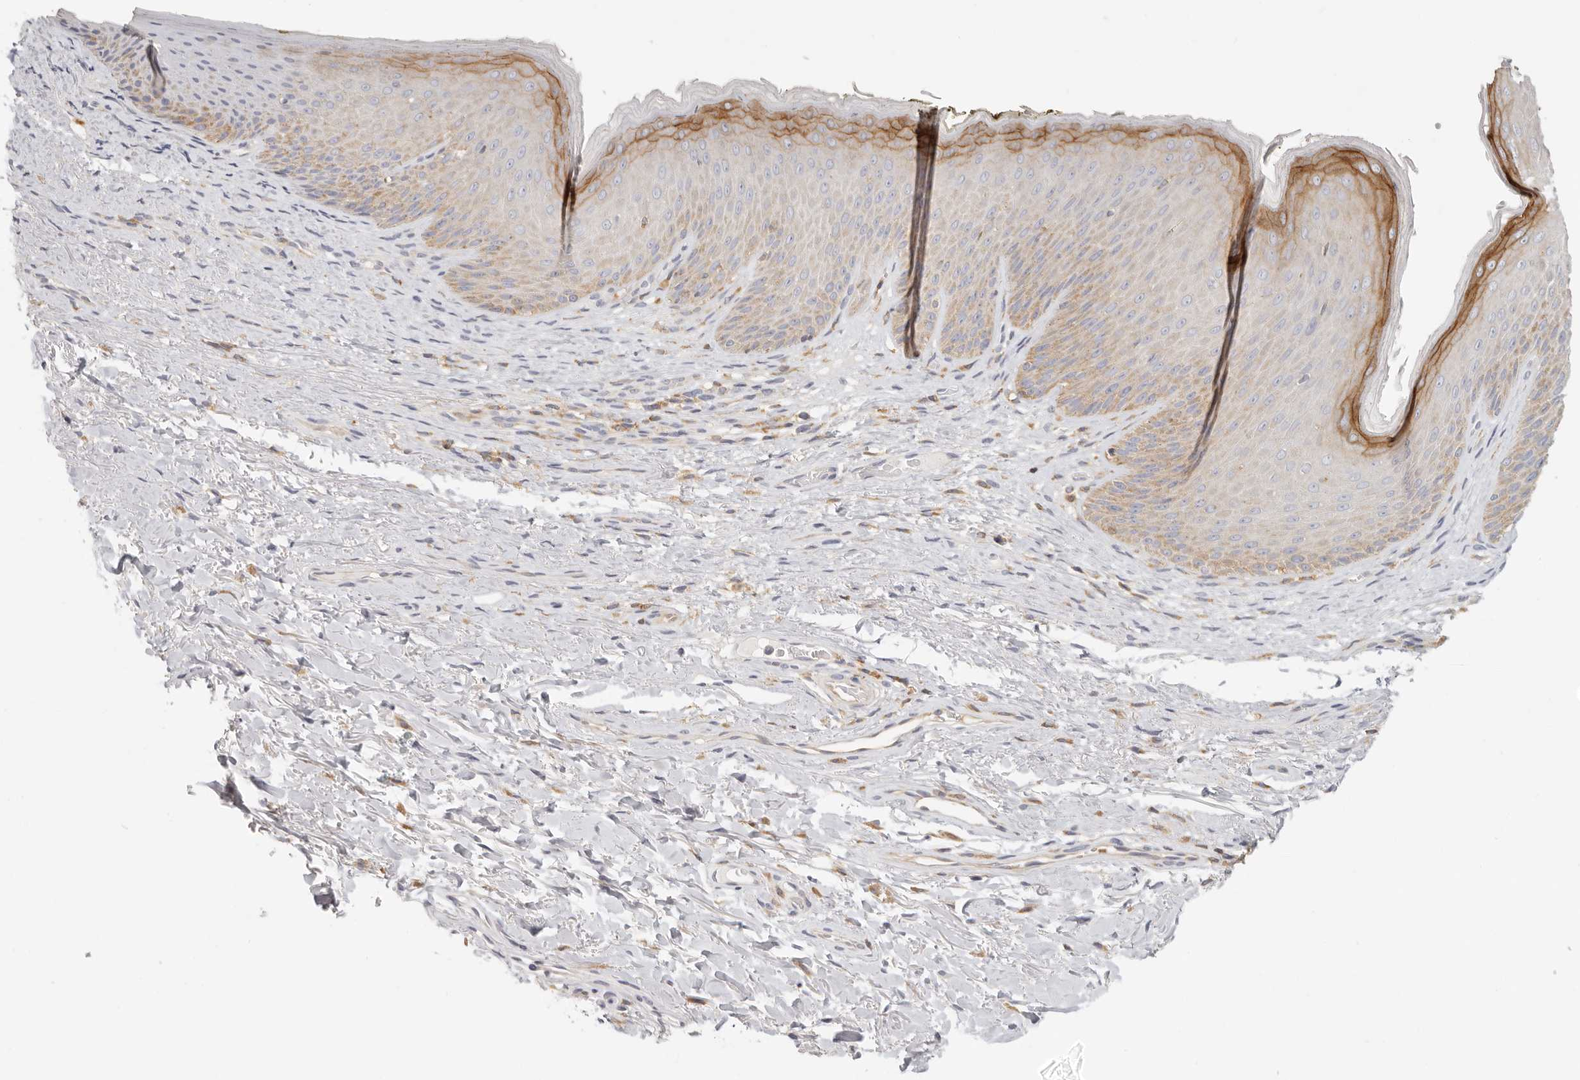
{"staining": {"intensity": "strong", "quantity": "<25%", "location": "cytoplasmic/membranous"}, "tissue": "skin", "cell_type": "Epidermal cells", "image_type": "normal", "snomed": [{"axis": "morphology", "description": "Normal tissue, NOS"}, {"axis": "topography", "description": "Anal"}], "caption": "Immunohistochemical staining of normal skin exhibits strong cytoplasmic/membranous protein expression in approximately <25% of epidermal cells. Using DAB (brown) and hematoxylin (blue) stains, captured at high magnification using brightfield microscopy.", "gene": "ANXA9", "patient": {"sex": "male", "age": 74}}